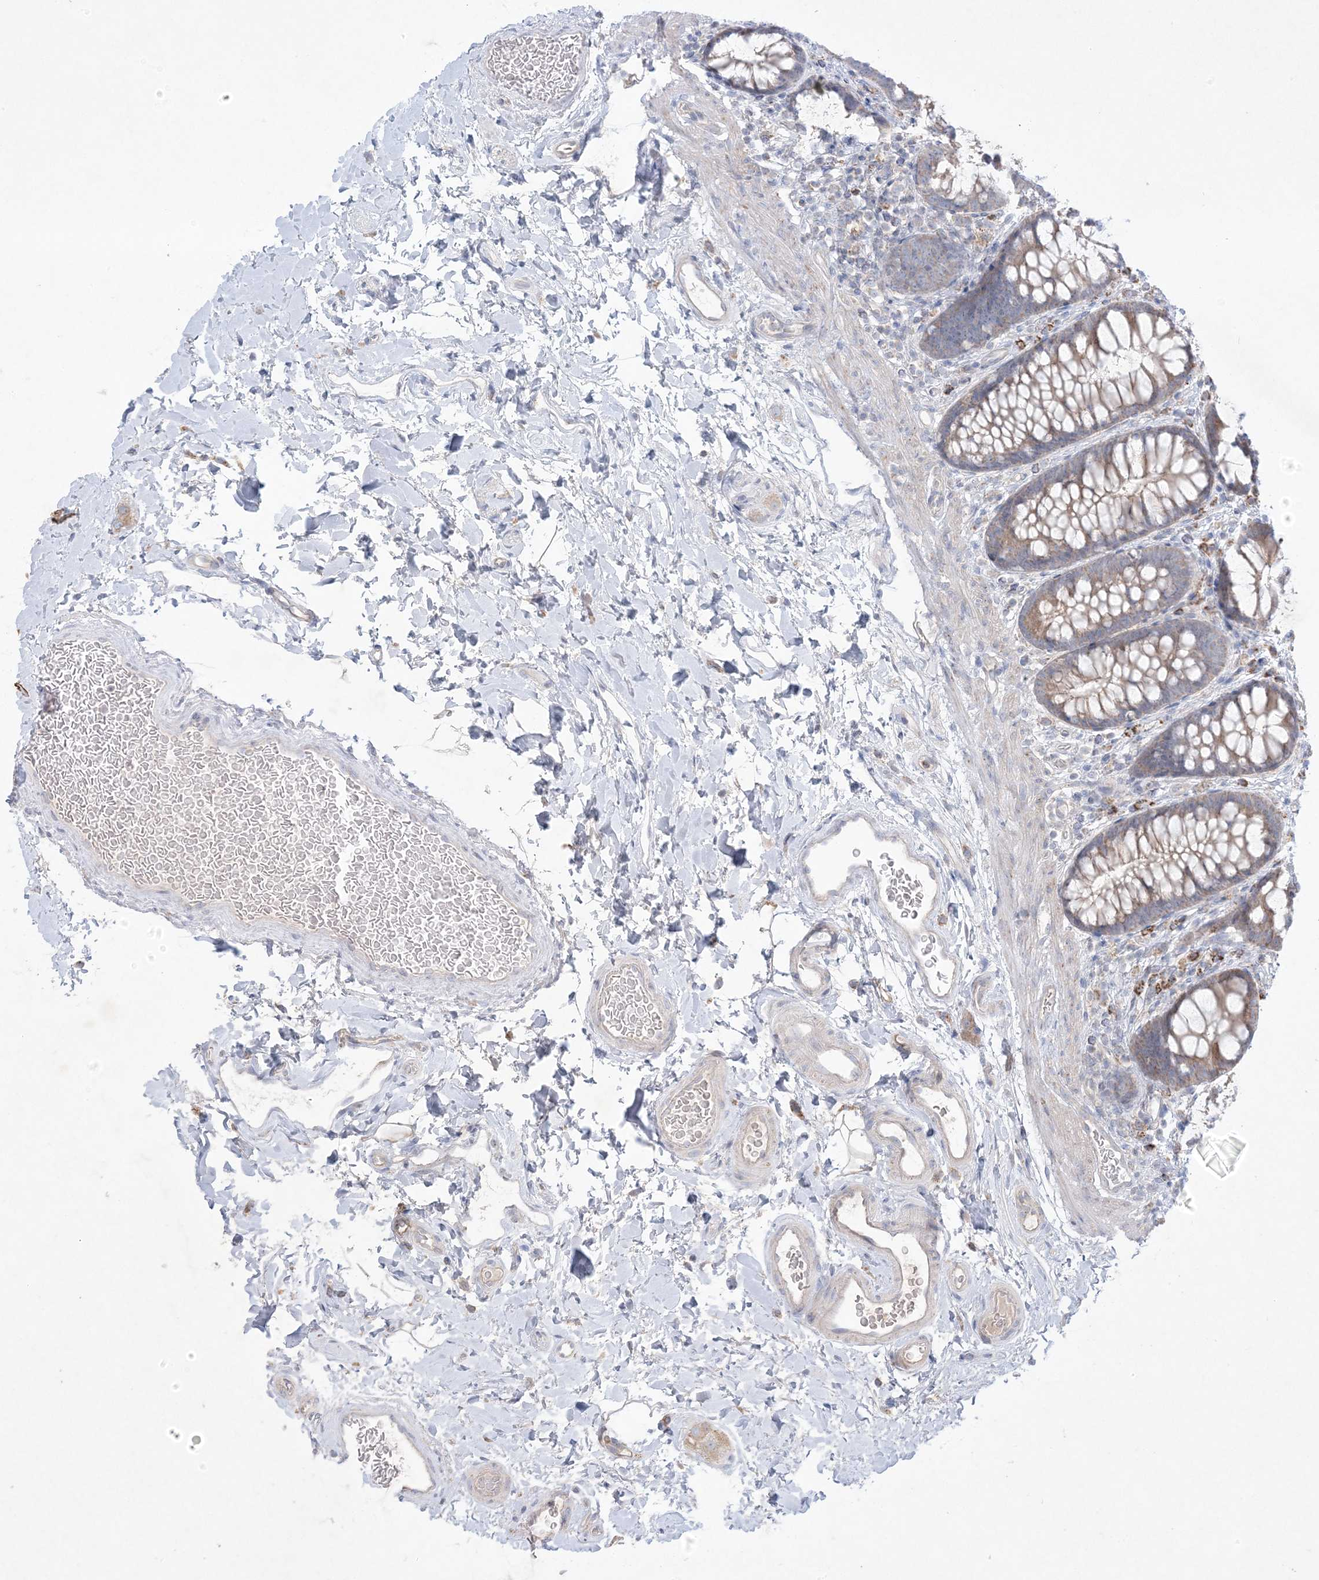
{"staining": {"intensity": "weak", "quantity": ">75%", "location": "cytoplasmic/membranous"}, "tissue": "colon", "cell_type": "Endothelial cells", "image_type": "normal", "snomed": [{"axis": "morphology", "description": "Normal tissue, NOS"}, {"axis": "topography", "description": "Colon"}], "caption": "Unremarkable colon was stained to show a protein in brown. There is low levels of weak cytoplasmic/membranous positivity in approximately >75% of endothelial cells. (DAB IHC, brown staining for protein, blue staining for nuclei).", "gene": "KCTD6", "patient": {"sex": "female", "age": 62}}